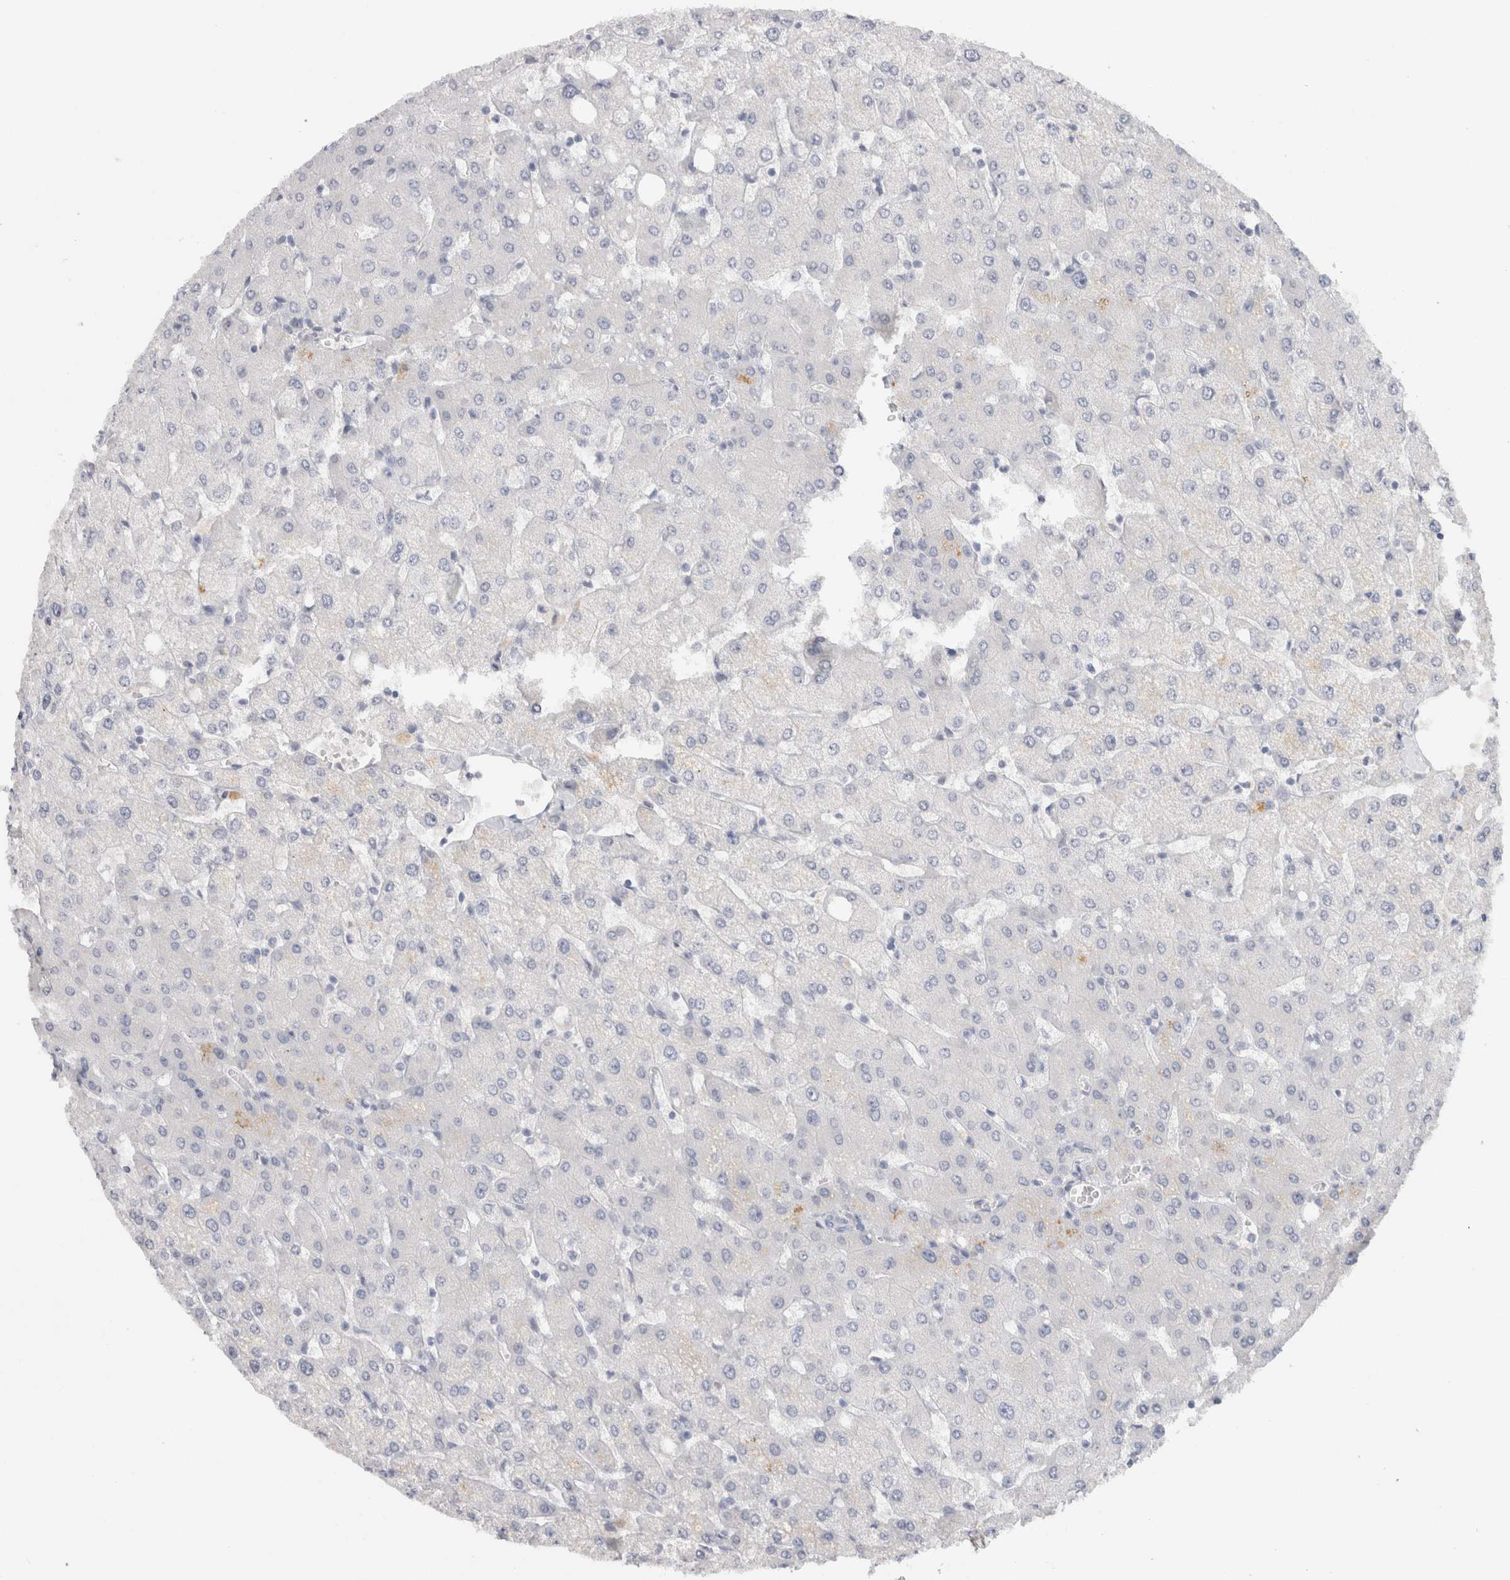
{"staining": {"intensity": "negative", "quantity": "none", "location": "none"}, "tissue": "liver", "cell_type": "Cholangiocytes", "image_type": "normal", "snomed": [{"axis": "morphology", "description": "Normal tissue, NOS"}, {"axis": "topography", "description": "Liver"}], "caption": "DAB (3,3'-diaminobenzidine) immunohistochemical staining of normal human liver shows no significant positivity in cholangiocytes.", "gene": "TONSL", "patient": {"sex": "female", "age": 54}}